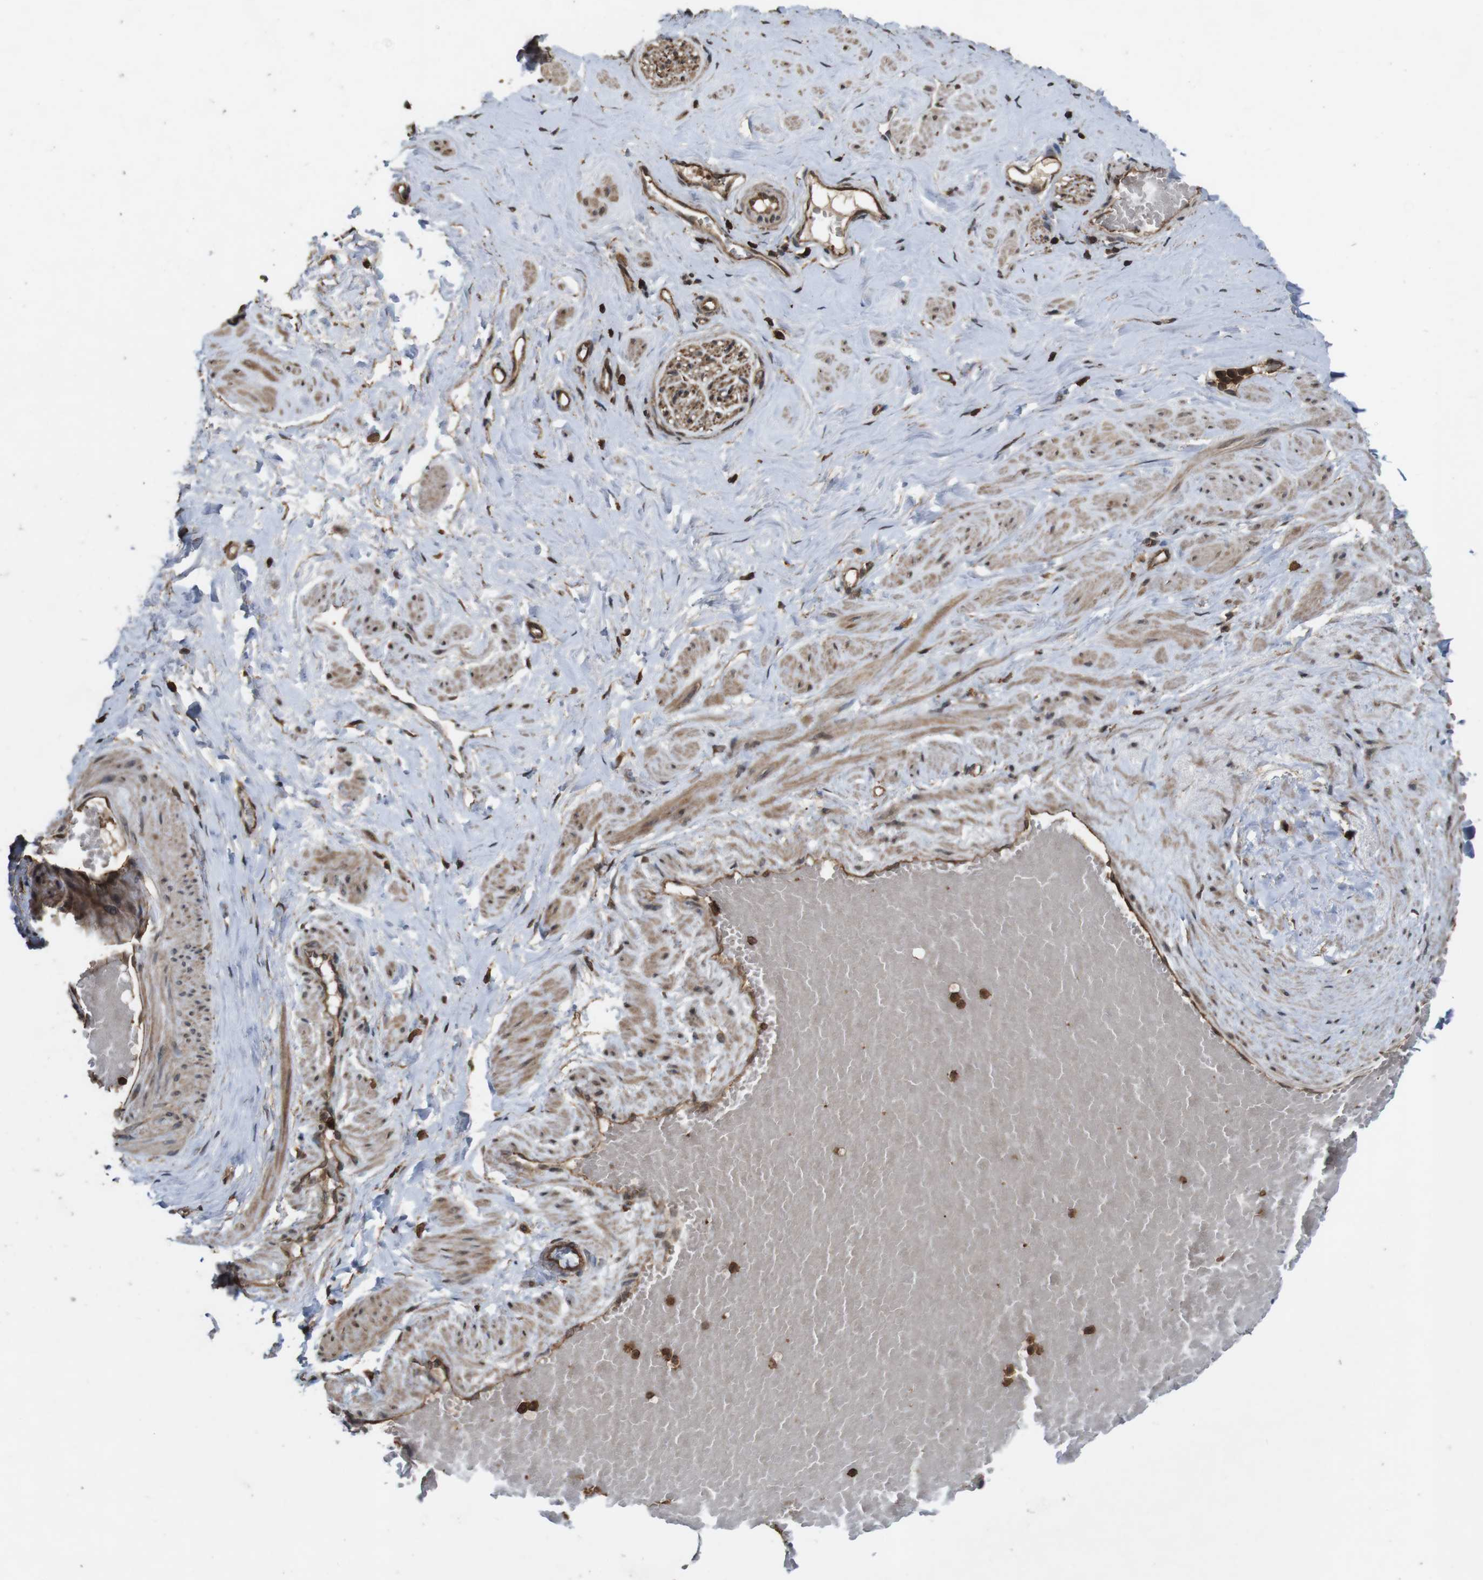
{"staining": {"intensity": "moderate", "quantity": ">75%", "location": "cytoplasmic/membranous"}, "tissue": "adipose tissue", "cell_type": "Adipocytes", "image_type": "normal", "snomed": [{"axis": "morphology", "description": "Normal tissue, NOS"}, {"axis": "topography", "description": "Soft tissue"}, {"axis": "topography", "description": "Vascular tissue"}], "caption": "Immunohistochemistry (IHC) micrograph of benign adipose tissue: human adipose tissue stained using immunohistochemistry (IHC) reveals medium levels of moderate protein expression localized specifically in the cytoplasmic/membranous of adipocytes, appearing as a cytoplasmic/membranous brown color.", "gene": "BAG4", "patient": {"sex": "female", "age": 35}}